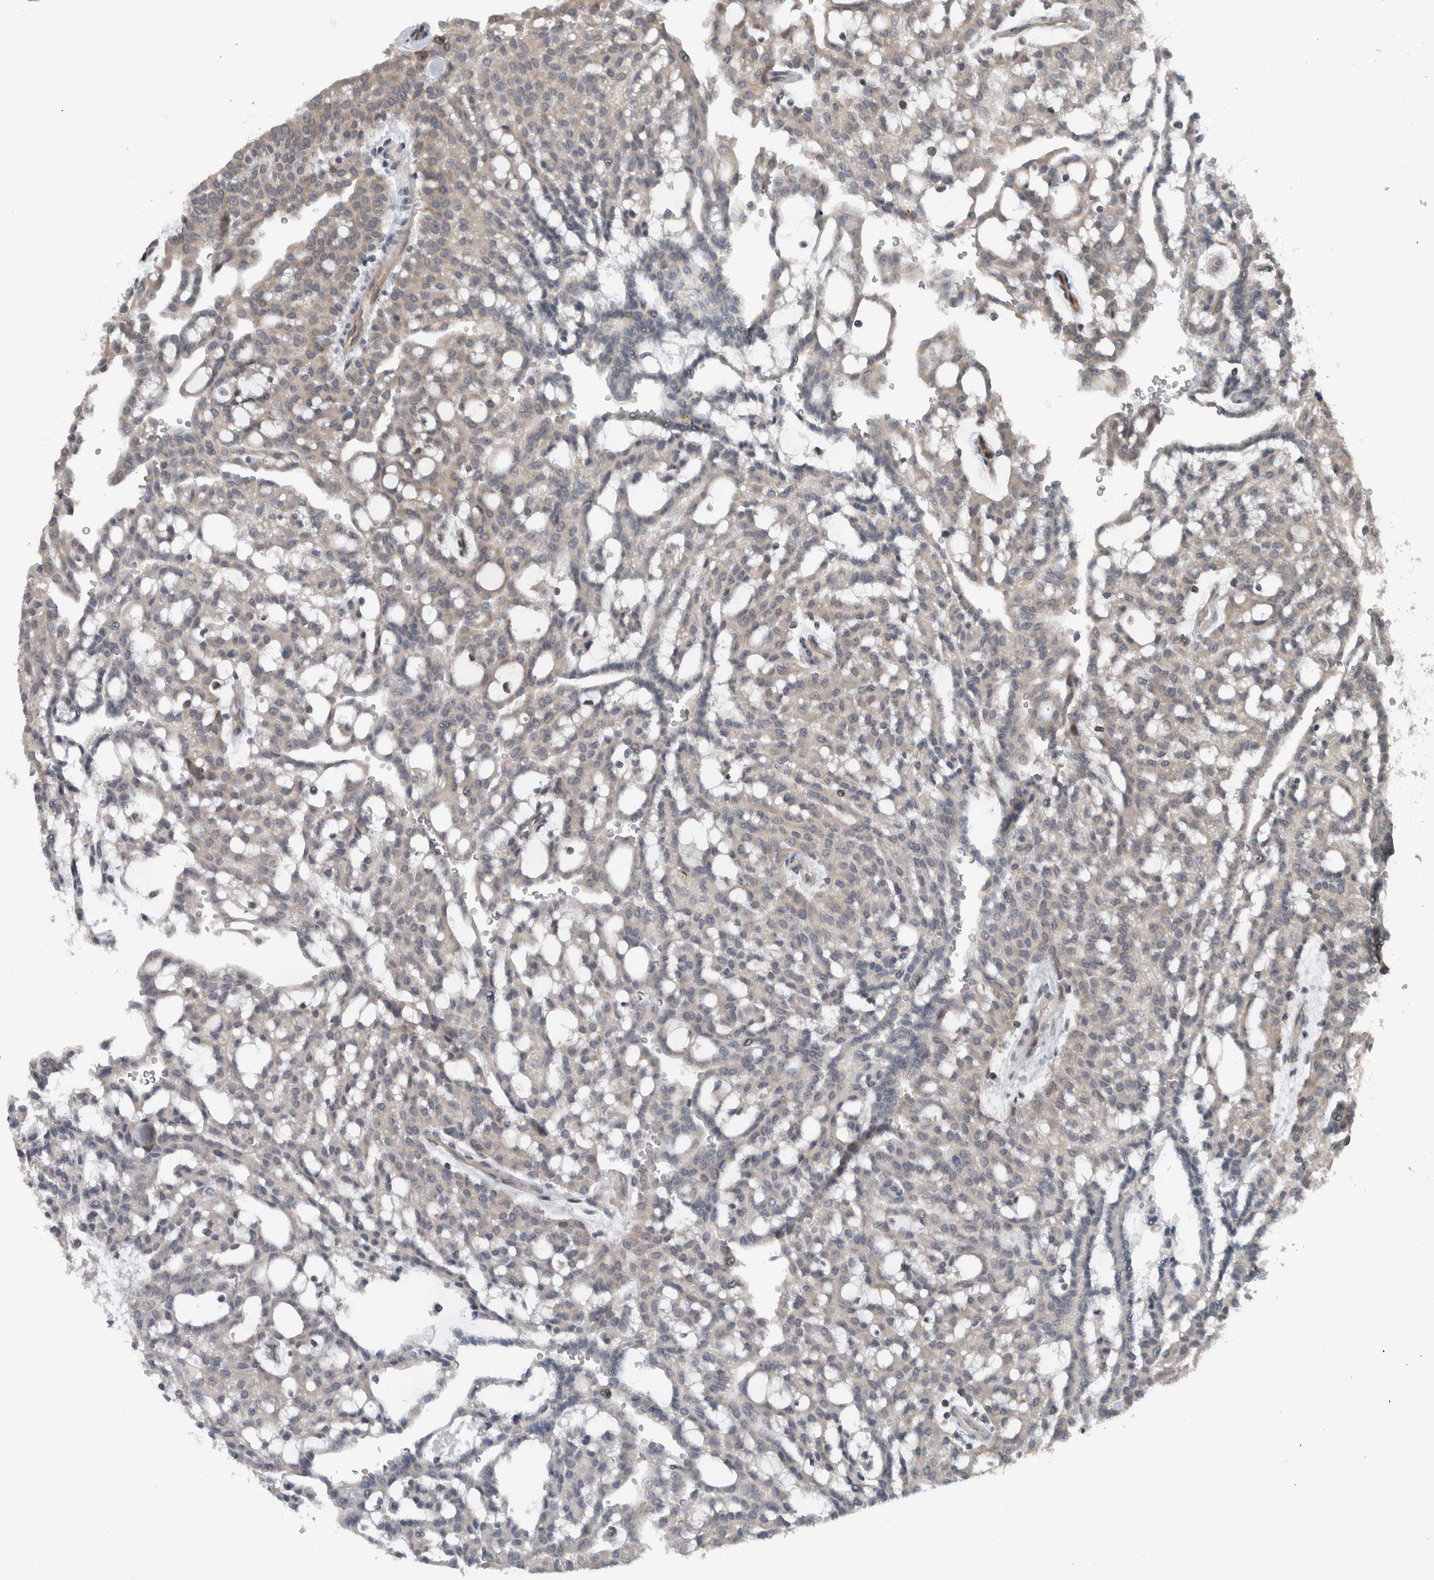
{"staining": {"intensity": "negative", "quantity": "none", "location": "none"}, "tissue": "renal cancer", "cell_type": "Tumor cells", "image_type": "cancer", "snomed": [{"axis": "morphology", "description": "Adenocarcinoma, NOS"}, {"axis": "topography", "description": "Kidney"}], "caption": "Immunohistochemistry (IHC) of renal adenocarcinoma reveals no expression in tumor cells.", "gene": "ENY2", "patient": {"sex": "male", "age": 63}}